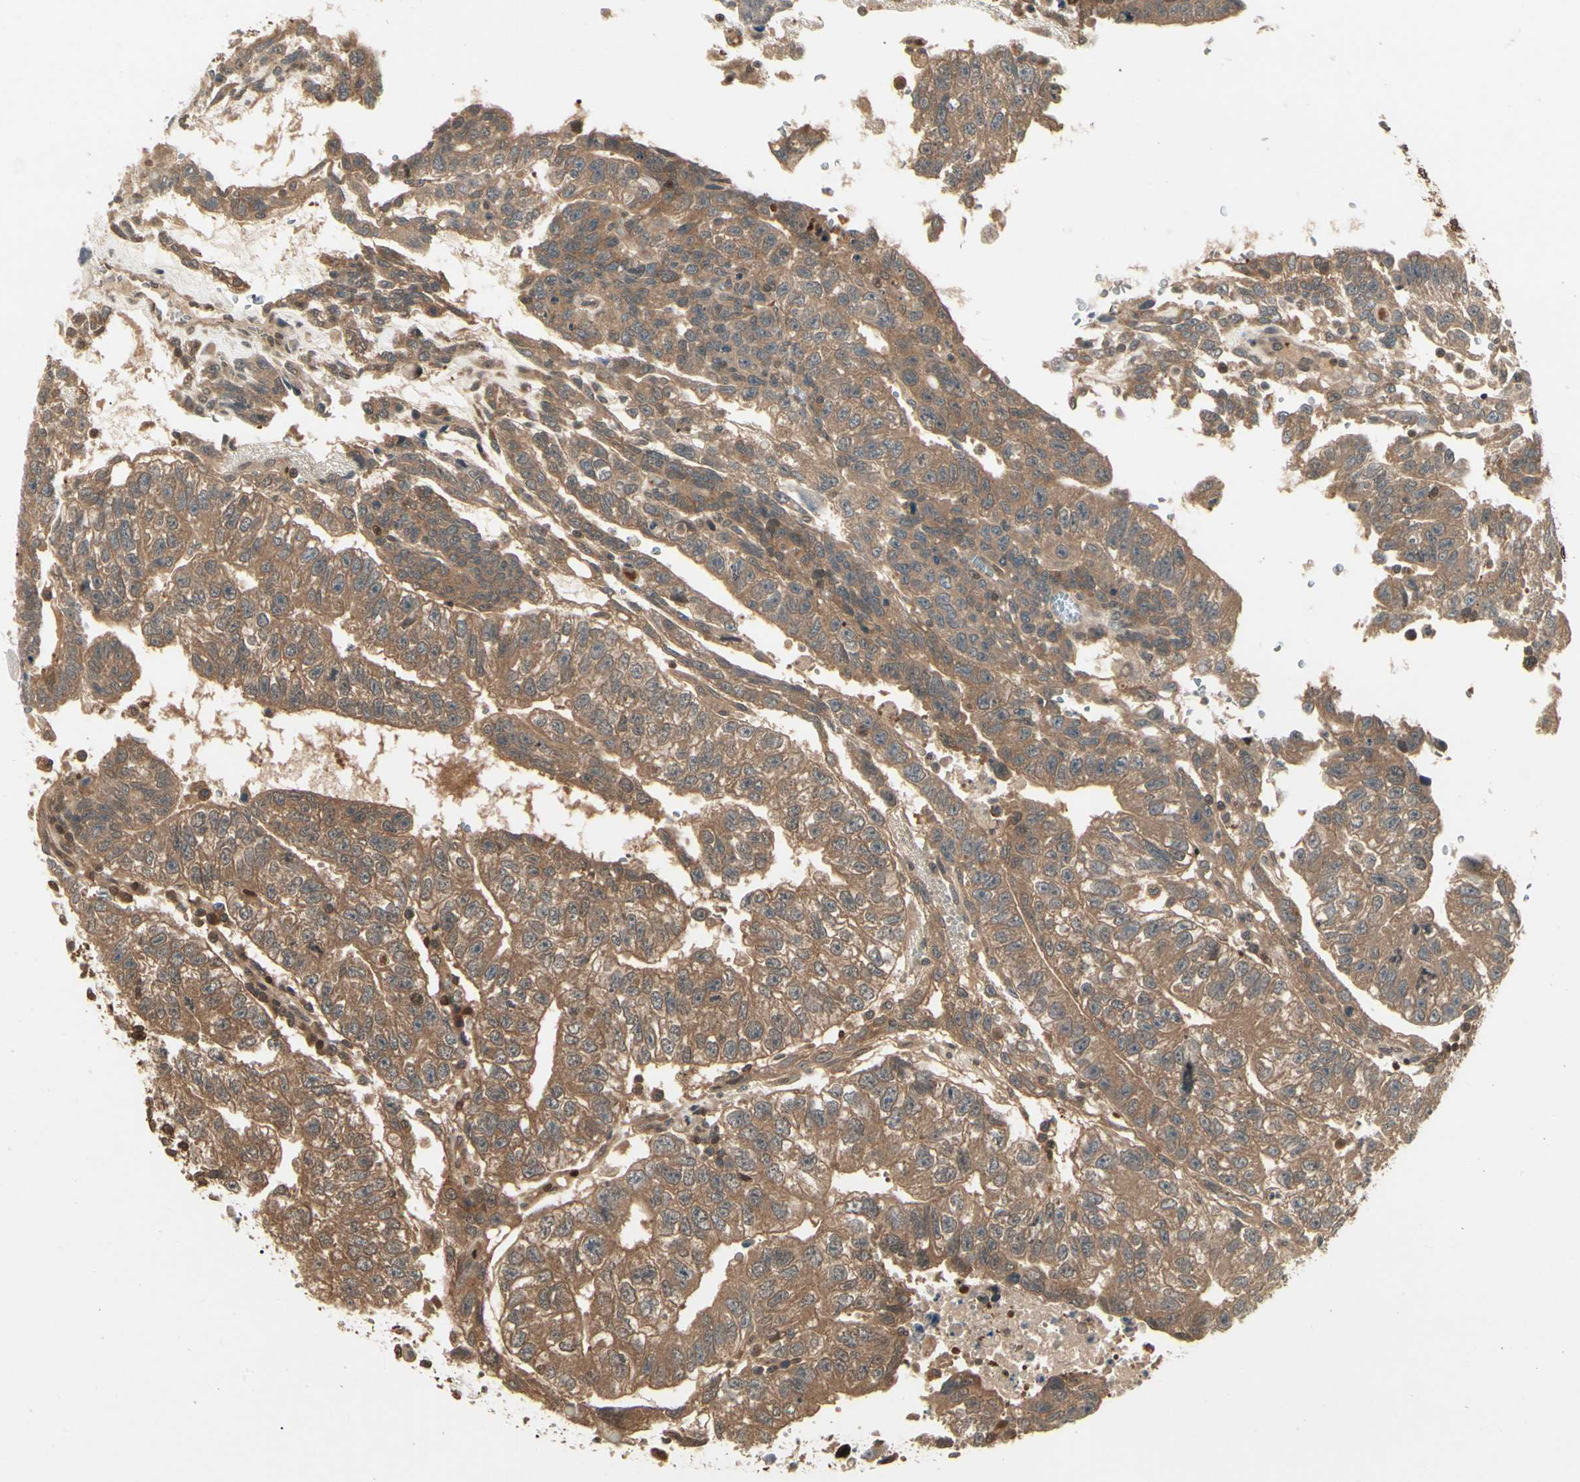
{"staining": {"intensity": "moderate", "quantity": ">75%", "location": "cytoplasmic/membranous"}, "tissue": "testis cancer", "cell_type": "Tumor cells", "image_type": "cancer", "snomed": [{"axis": "morphology", "description": "Seminoma, NOS"}, {"axis": "morphology", "description": "Carcinoma, Embryonal, NOS"}, {"axis": "topography", "description": "Testis"}], "caption": "Protein positivity by immunohistochemistry reveals moderate cytoplasmic/membranous positivity in approximately >75% of tumor cells in embryonal carcinoma (testis).", "gene": "YWHAQ", "patient": {"sex": "male", "age": 52}}